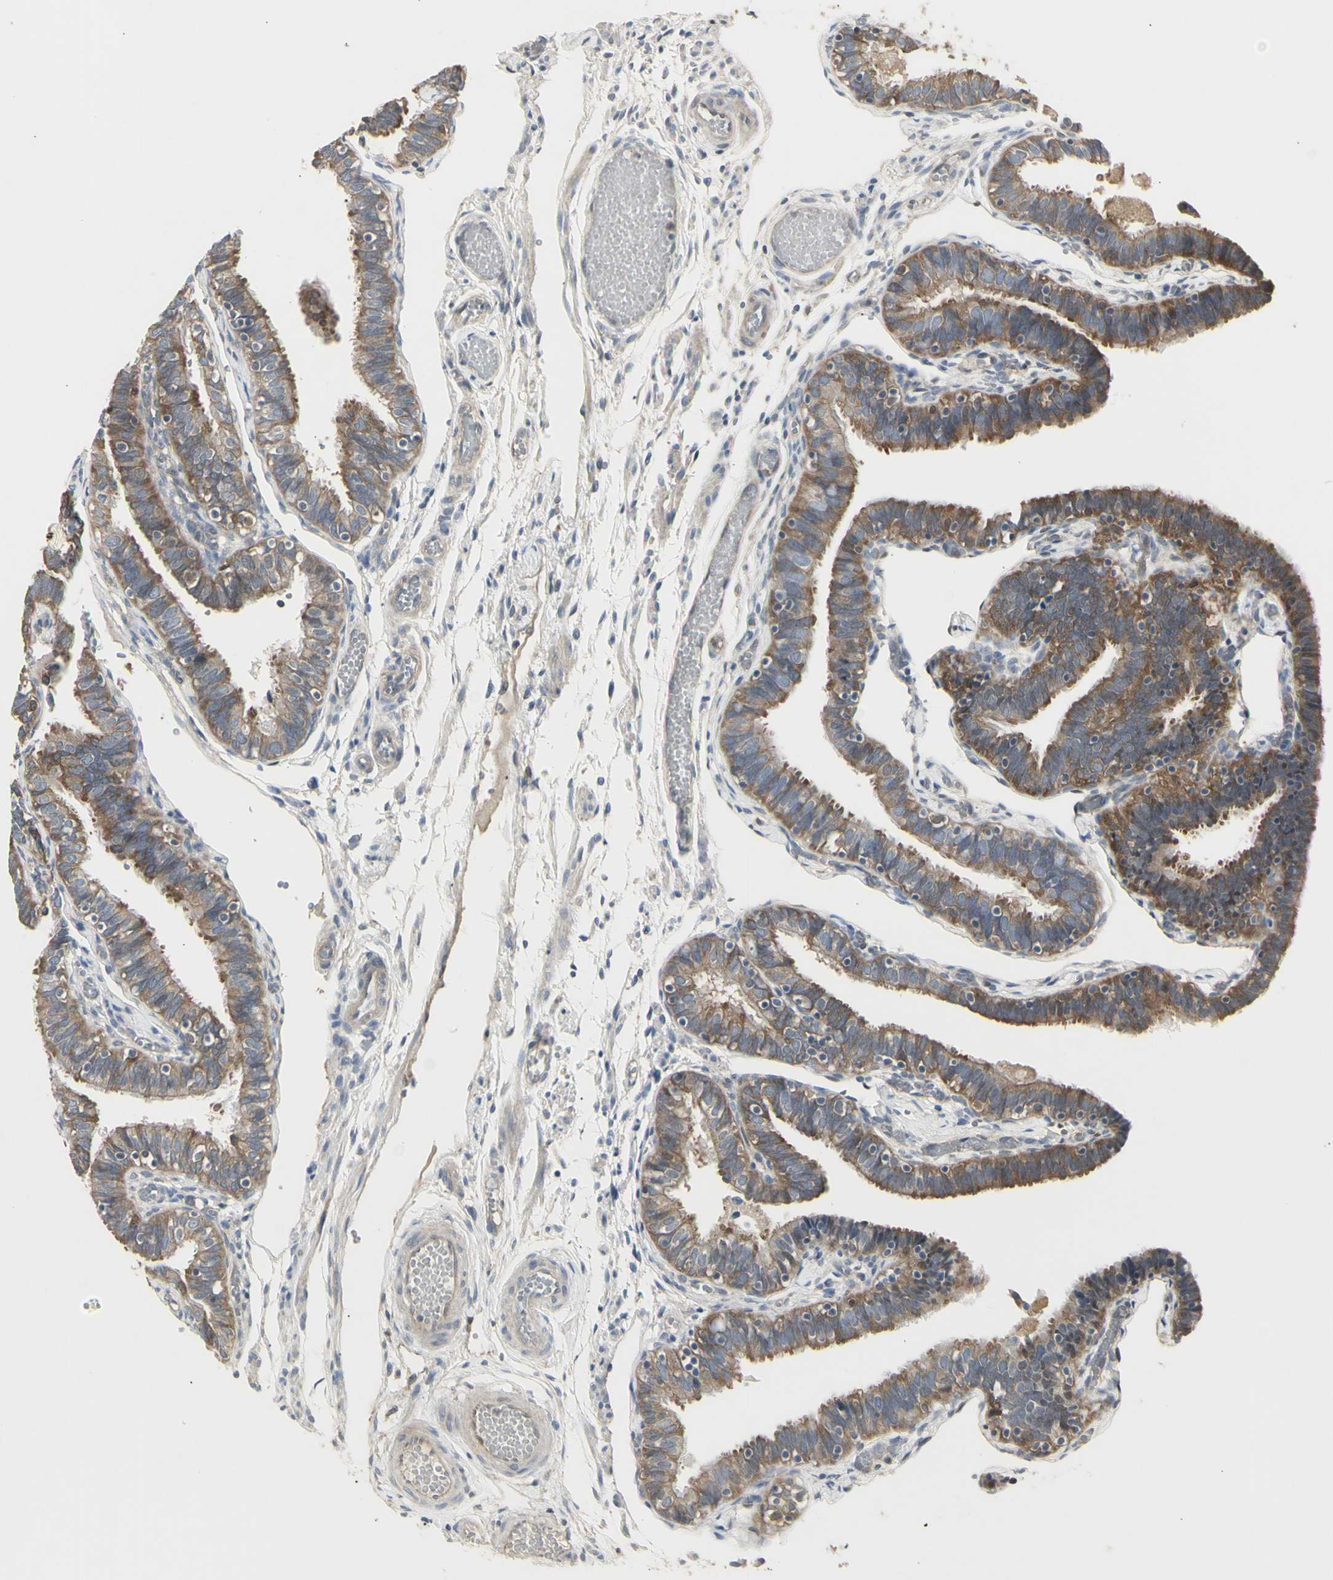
{"staining": {"intensity": "weak", "quantity": ">75%", "location": "cytoplasmic/membranous"}, "tissue": "fallopian tube", "cell_type": "Glandular cells", "image_type": "normal", "snomed": [{"axis": "morphology", "description": "Normal tissue, NOS"}, {"axis": "topography", "description": "Fallopian tube"}], "caption": "High-magnification brightfield microscopy of unremarkable fallopian tube stained with DAB (brown) and counterstained with hematoxylin (blue). glandular cells exhibit weak cytoplasmic/membranous expression is seen in approximately>75% of cells.", "gene": "CHURC1", "patient": {"sex": "female", "age": 46}}